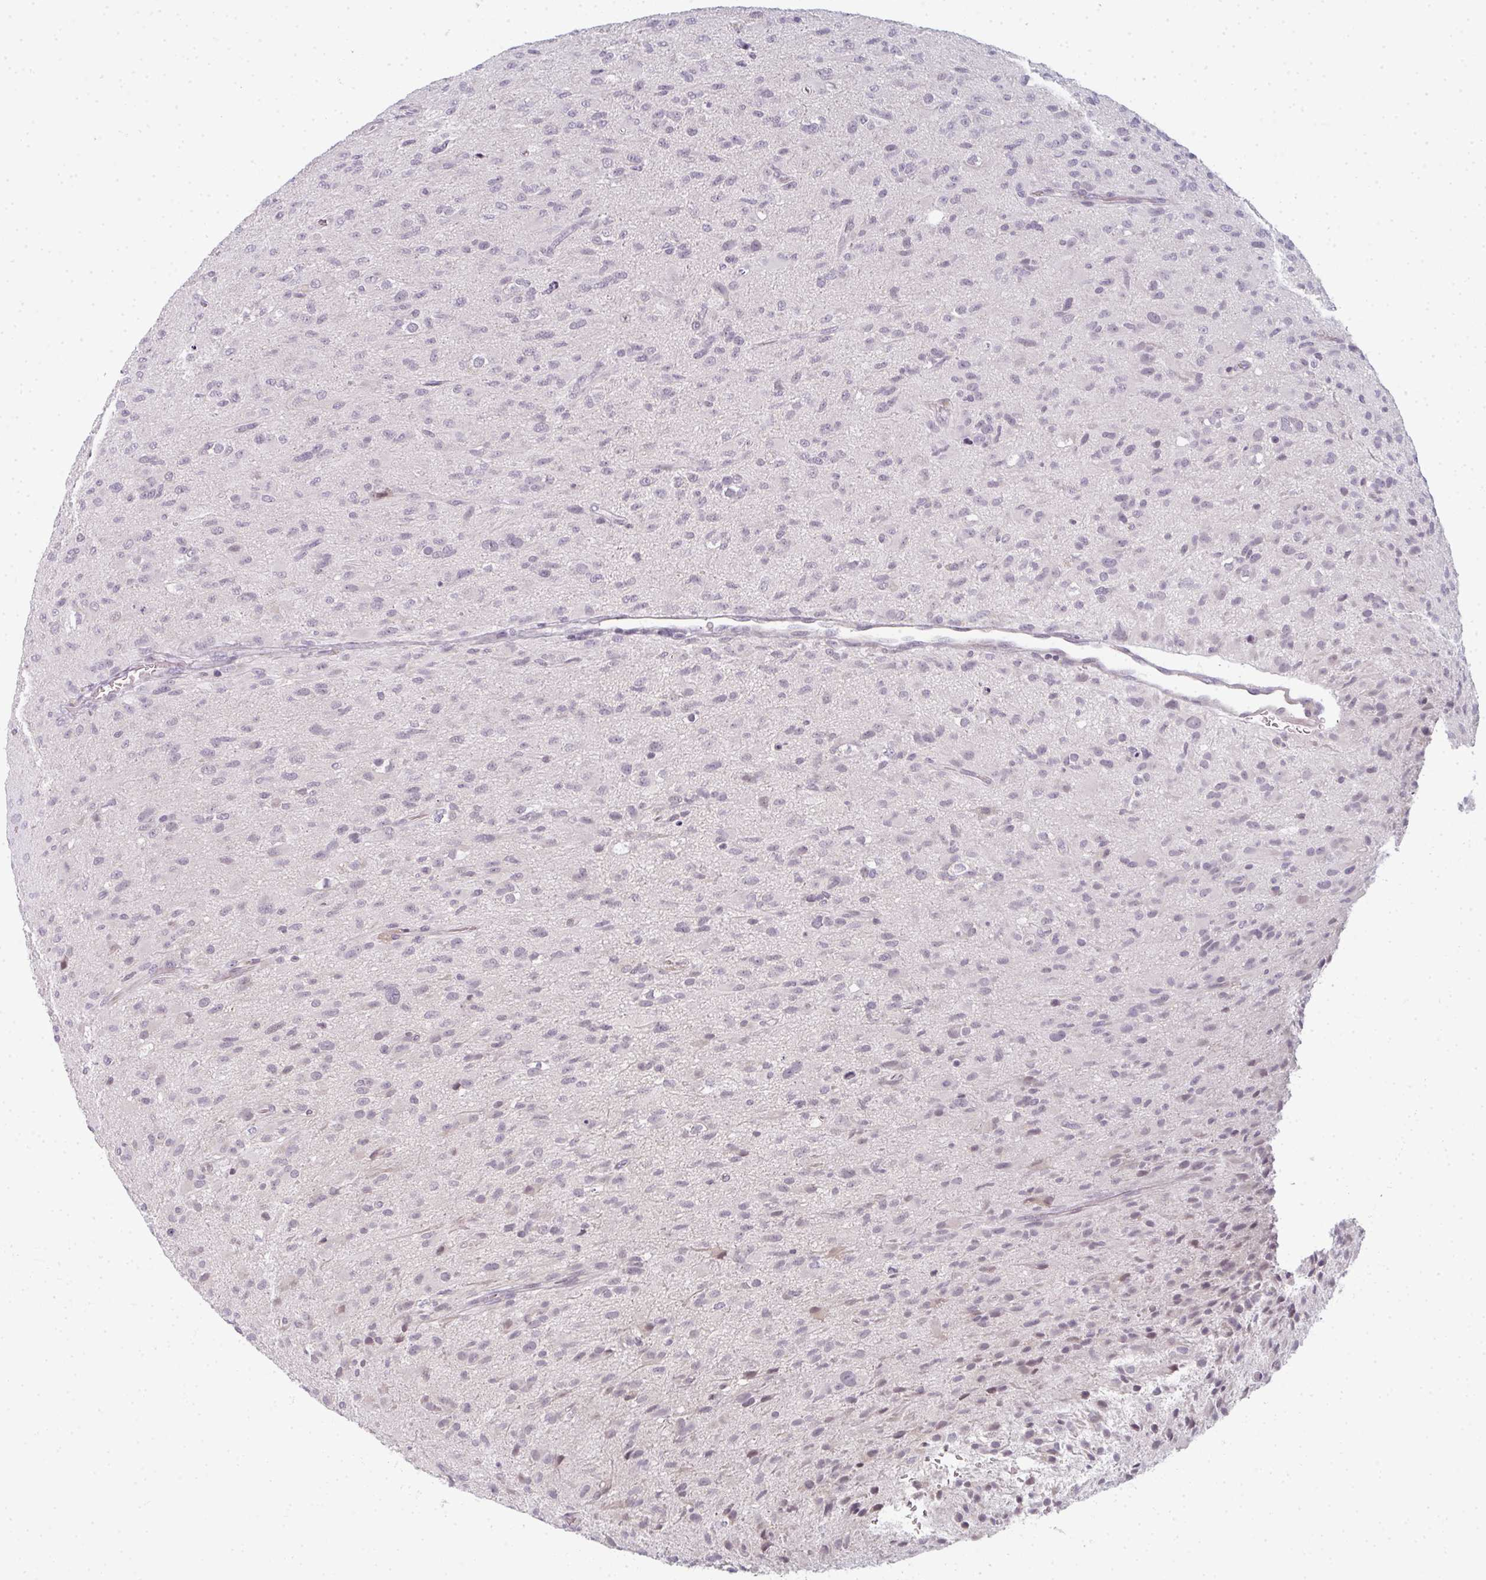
{"staining": {"intensity": "negative", "quantity": "none", "location": "none"}, "tissue": "glioma", "cell_type": "Tumor cells", "image_type": "cancer", "snomed": [{"axis": "morphology", "description": "Glioma, malignant, Low grade"}, {"axis": "topography", "description": "Brain"}], "caption": "Immunohistochemistry (IHC) of human malignant low-grade glioma reveals no positivity in tumor cells. The staining is performed using DAB (3,3'-diaminobenzidine) brown chromogen with nuclei counter-stained in using hematoxylin.", "gene": "RBBP6", "patient": {"sex": "male", "age": 65}}